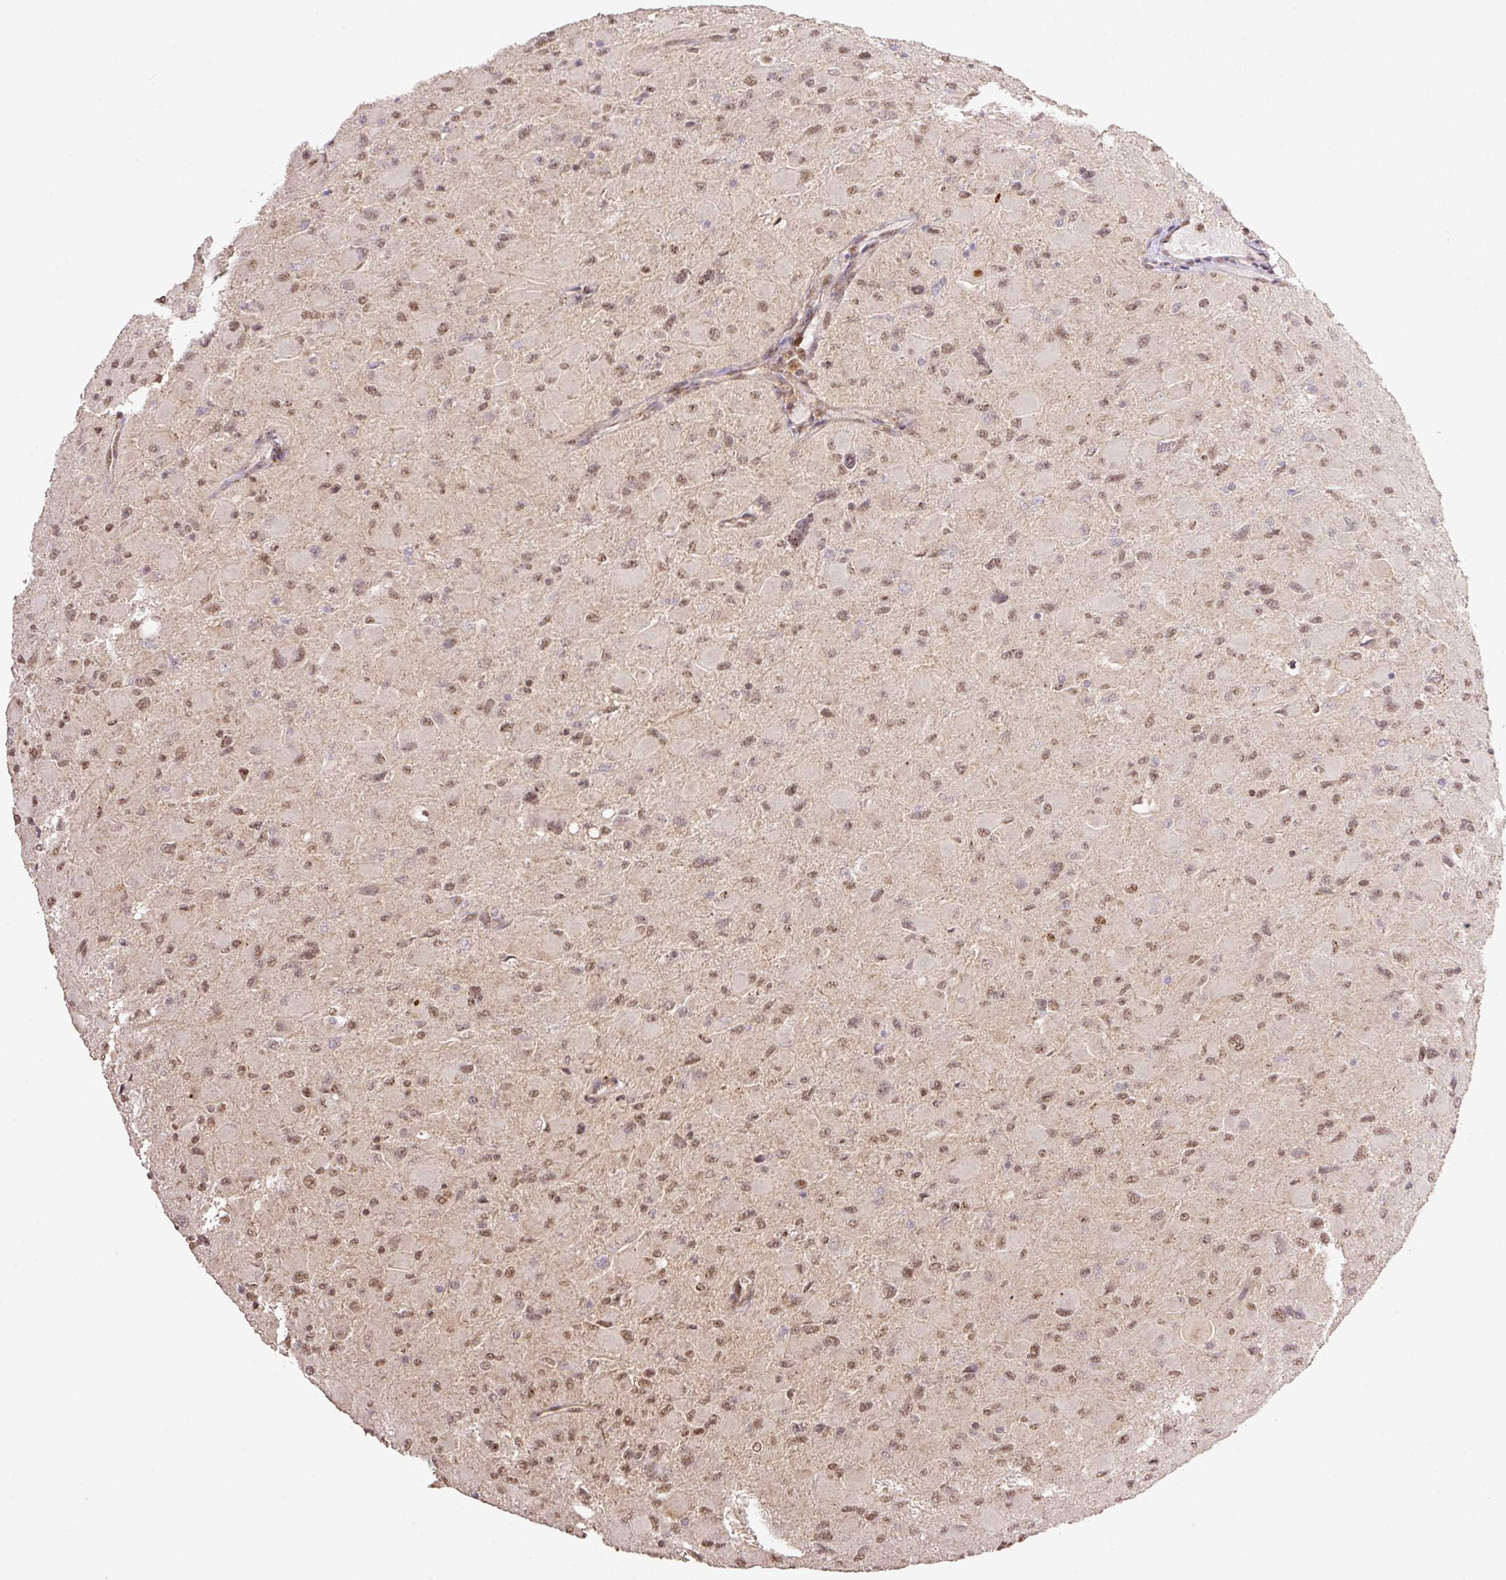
{"staining": {"intensity": "moderate", "quantity": ">75%", "location": "nuclear"}, "tissue": "glioma", "cell_type": "Tumor cells", "image_type": "cancer", "snomed": [{"axis": "morphology", "description": "Glioma, malignant, High grade"}, {"axis": "topography", "description": "Cerebral cortex"}], "caption": "Glioma stained for a protein (brown) reveals moderate nuclear positive positivity in approximately >75% of tumor cells.", "gene": "VPS25", "patient": {"sex": "female", "age": 36}}